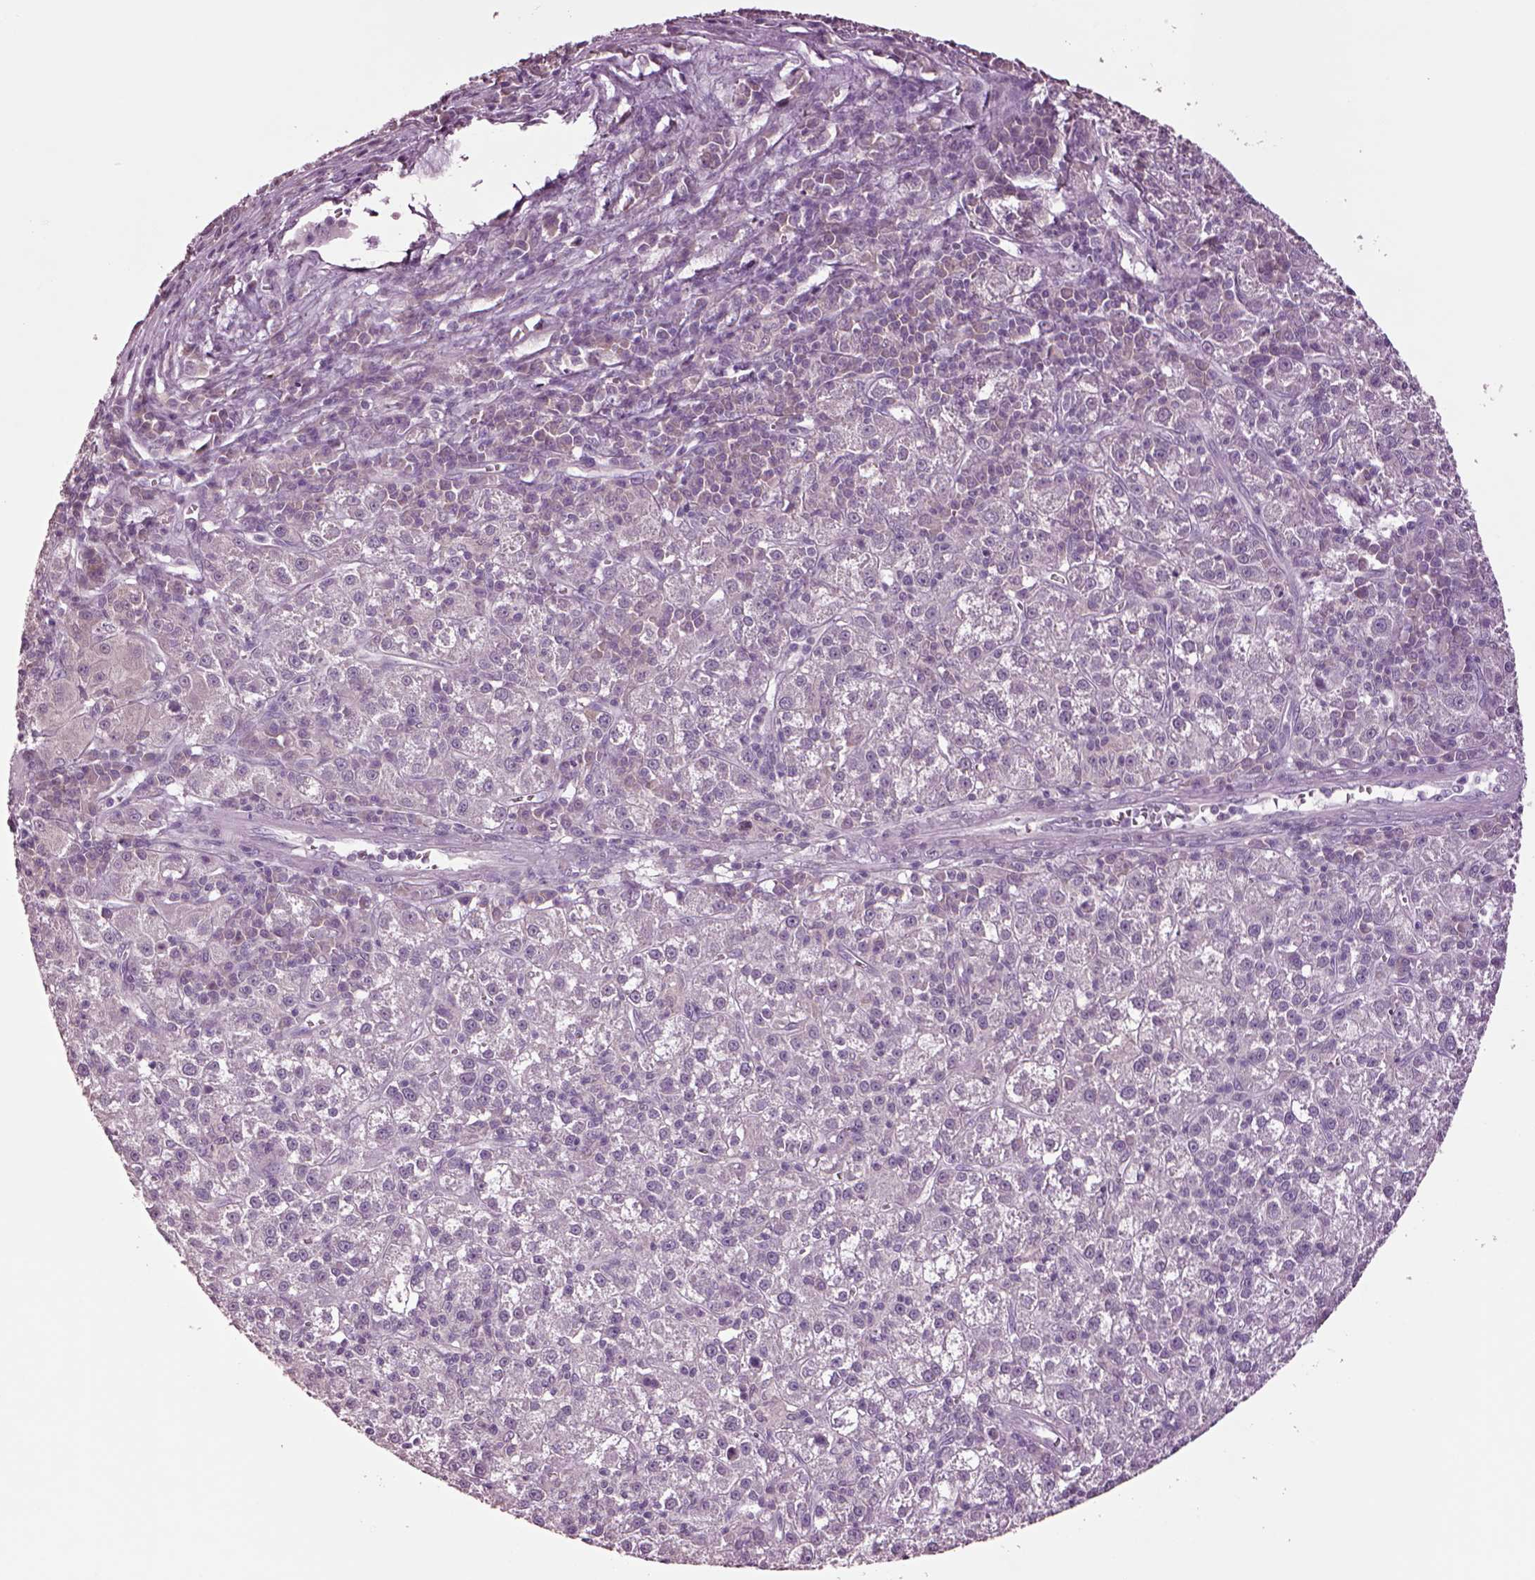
{"staining": {"intensity": "negative", "quantity": "none", "location": "none"}, "tissue": "liver cancer", "cell_type": "Tumor cells", "image_type": "cancer", "snomed": [{"axis": "morphology", "description": "Carcinoma, Hepatocellular, NOS"}, {"axis": "topography", "description": "Liver"}], "caption": "Protein analysis of hepatocellular carcinoma (liver) displays no significant staining in tumor cells. (Brightfield microscopy of DAB (3,3'-diaminobenzidine) immunohistochemistry (IHC) at high magnification).", "gene": "CLPSL1", "patient": {"sex": "female", "age": 60}}